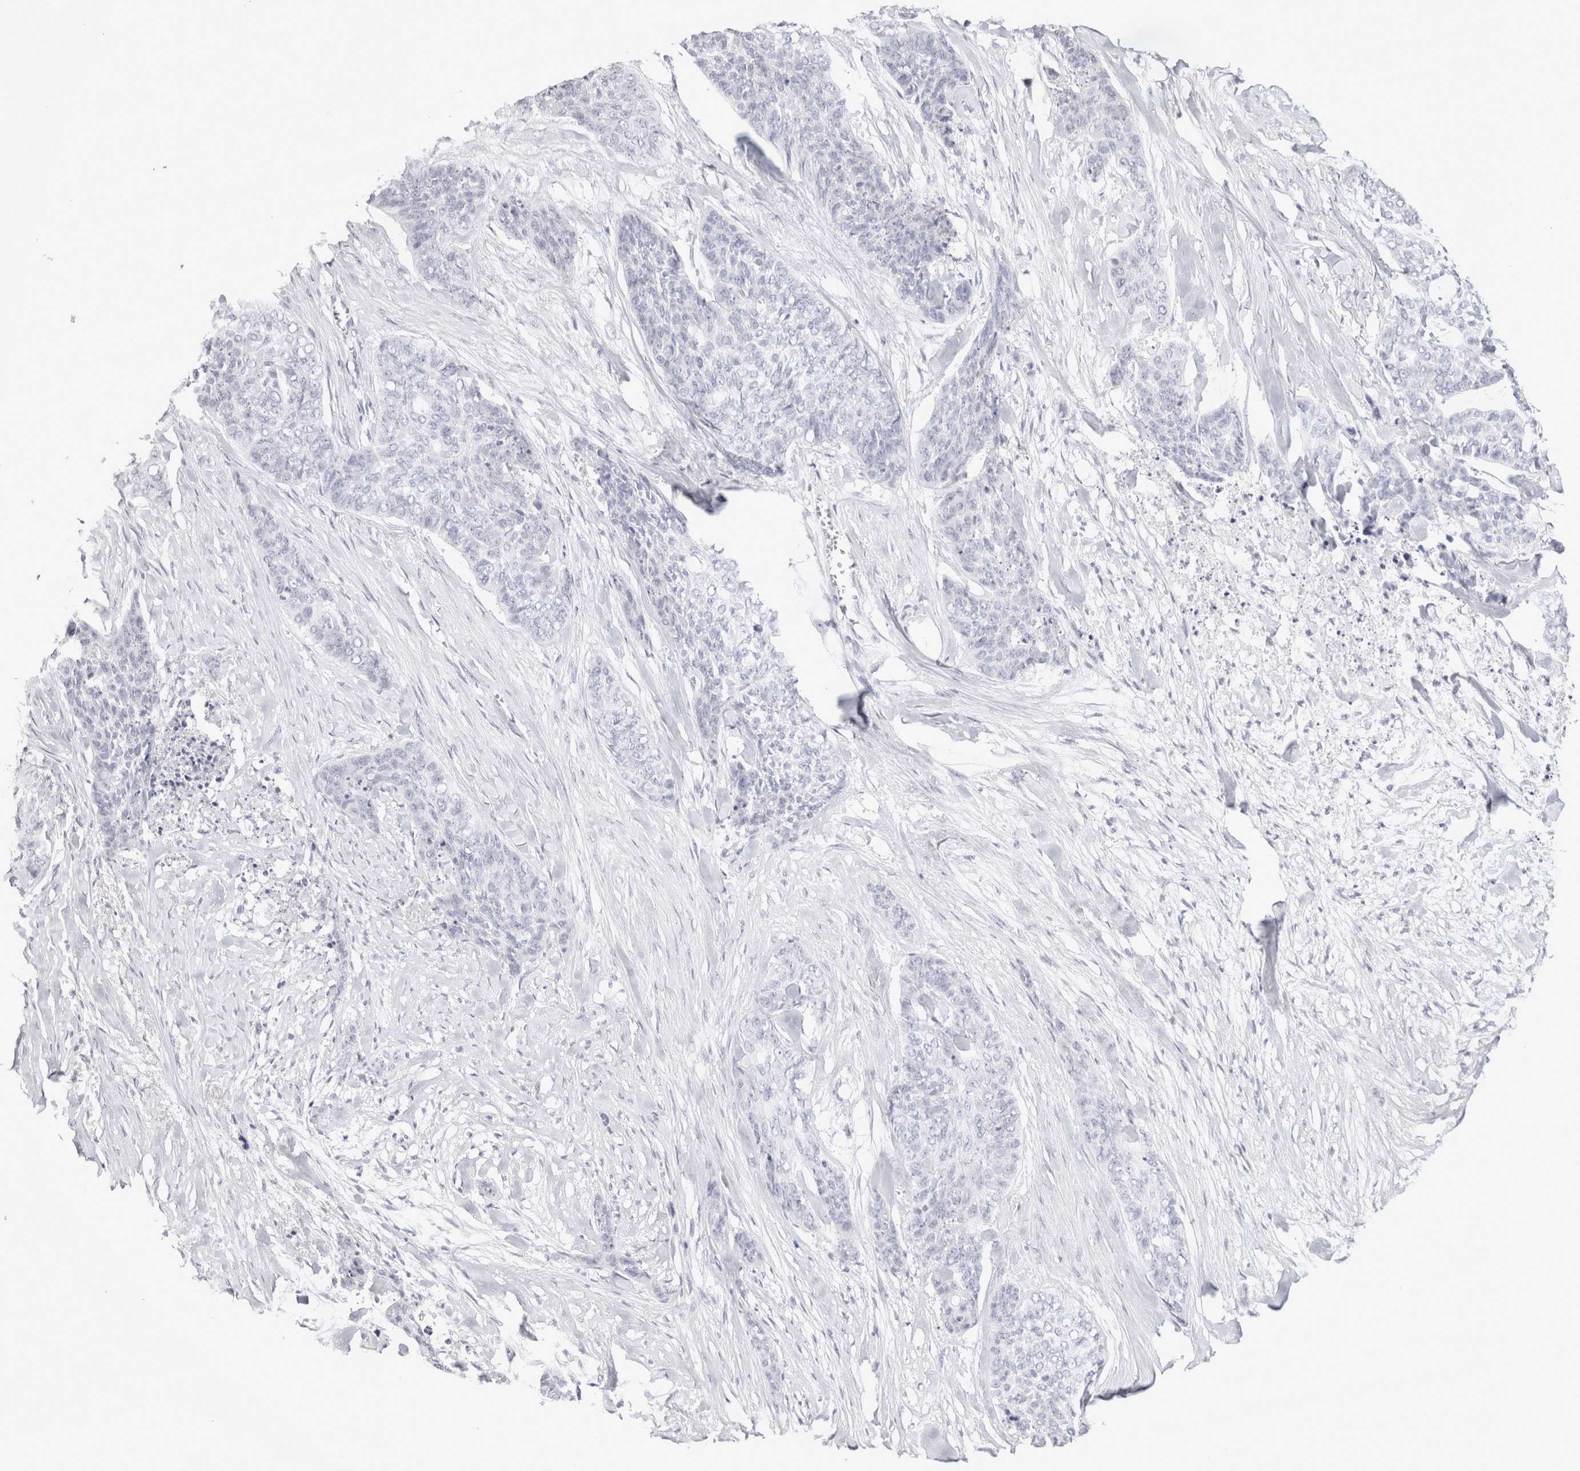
{"staining": {"intensity": "negative", "quantity": "none", "location": "none"}, "tissue": "skin cancer", "cell_type": "Tumor cells", "image_type": "cancer", "snomed": [{"axis": "morphology", "description": "Basal cell carcinoma"}, {"axis": "topography", "description": "Skin"}], "caption": "The immunohistochemistry image has no significant expression in tumor cells of skin cancer tissue. (Stains: DAB (3,3'-diaminobenzidine) immunohistochemistry with hematoxylin counter stain, Microscopy: brightfield microscopy at high magnification).", "gene": "GARIN1A", "patient": {"sex": "female", "age": 64}}